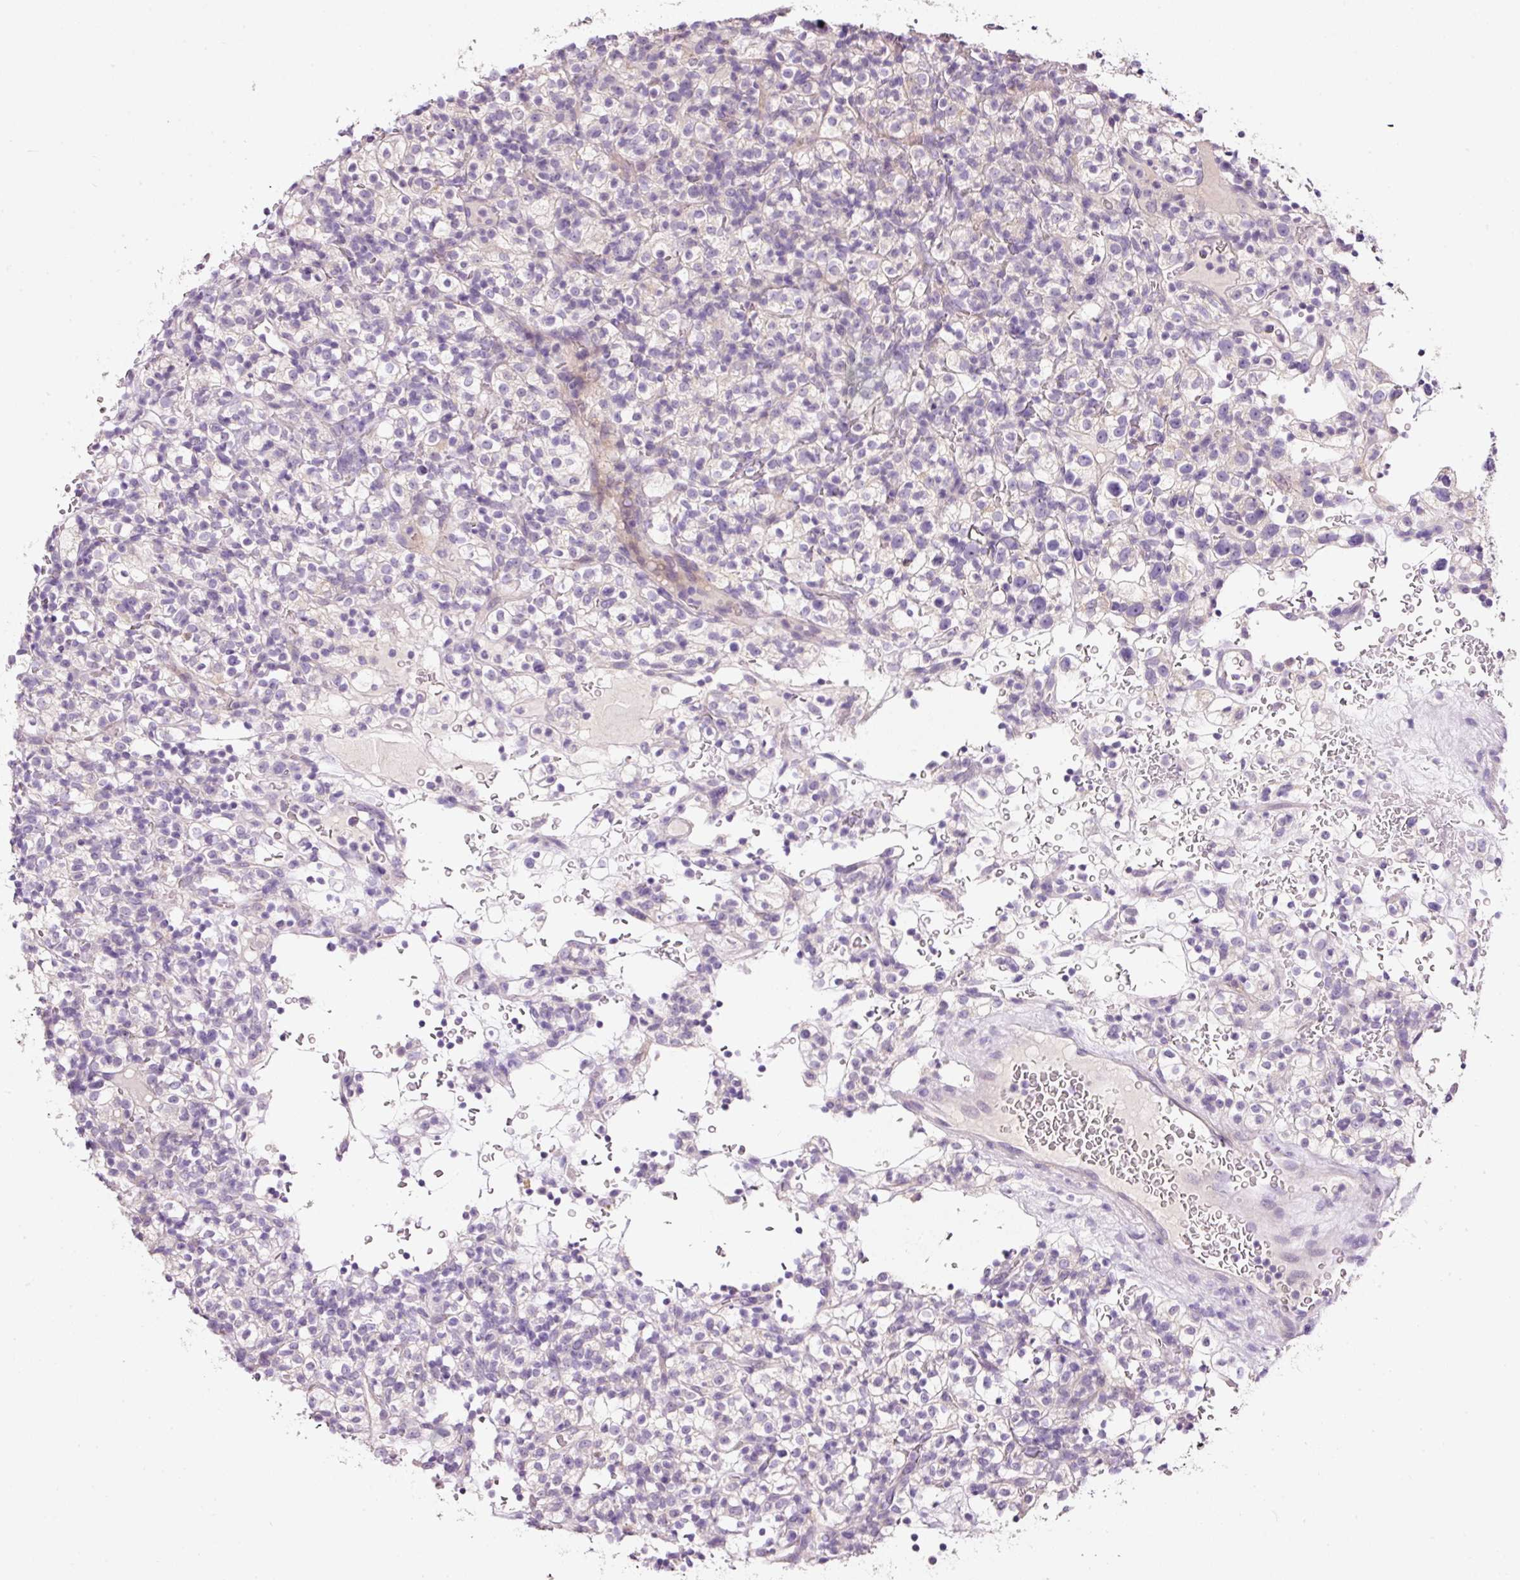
{"staining": {"intensity": "negative", "quantity": "none", "location": "none"}, "tissue": "renal cancer", "cell_type": "Tumor cells", "image_type": "cancer", "snomed": [{"axis": "morphology", "description": "Normal tissue, NOS"}, {"axis": "morphology", "description": "Adenocarcinoma, NOS"}, {"axis": "topography", "description": "Kidney"}], "caption": "An IHC image of renal cancer is shown. There is no staining in tumor cells of renal cancer.", "gene": "TENT5C", "patient": {"sex": "female", "age": 72}}